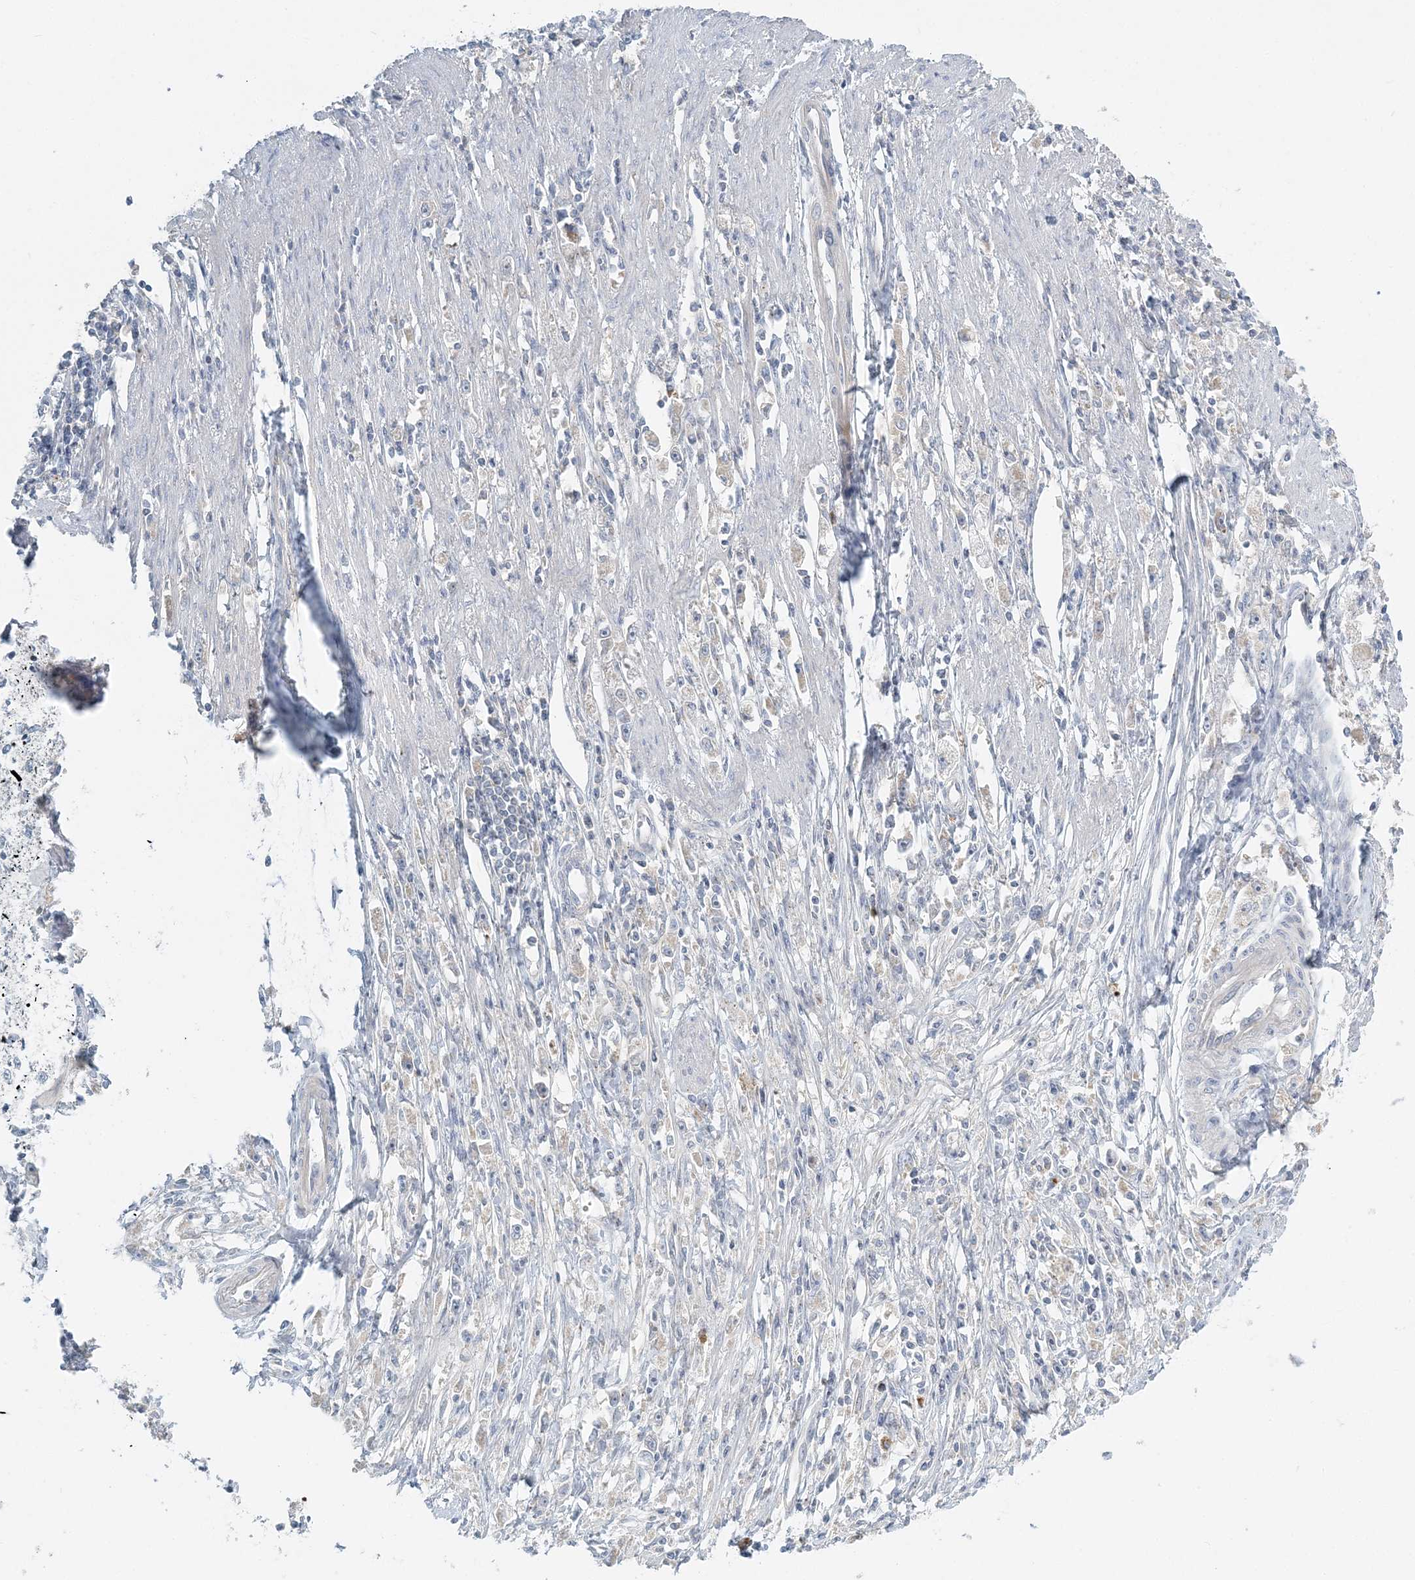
{"staining": {"intensity": "negative", "quantity": "none", "location": "none"}, "tissue": "stomach cancer", "cell_type": "Tumor cells", "image_type": "cancer", "snomed": [{"axis": "morphology", "description": "Adenocarcinoma, NOS"}, {"axis": "topography", "description": "Stomach"}], "caption": "A high-resolution histopathology image shows IHC staining of stomach cancer, which exhibits no significant staining in tumor cells.", "gene": "NAA11", "patient": {"sex": "female", "age": 59}}